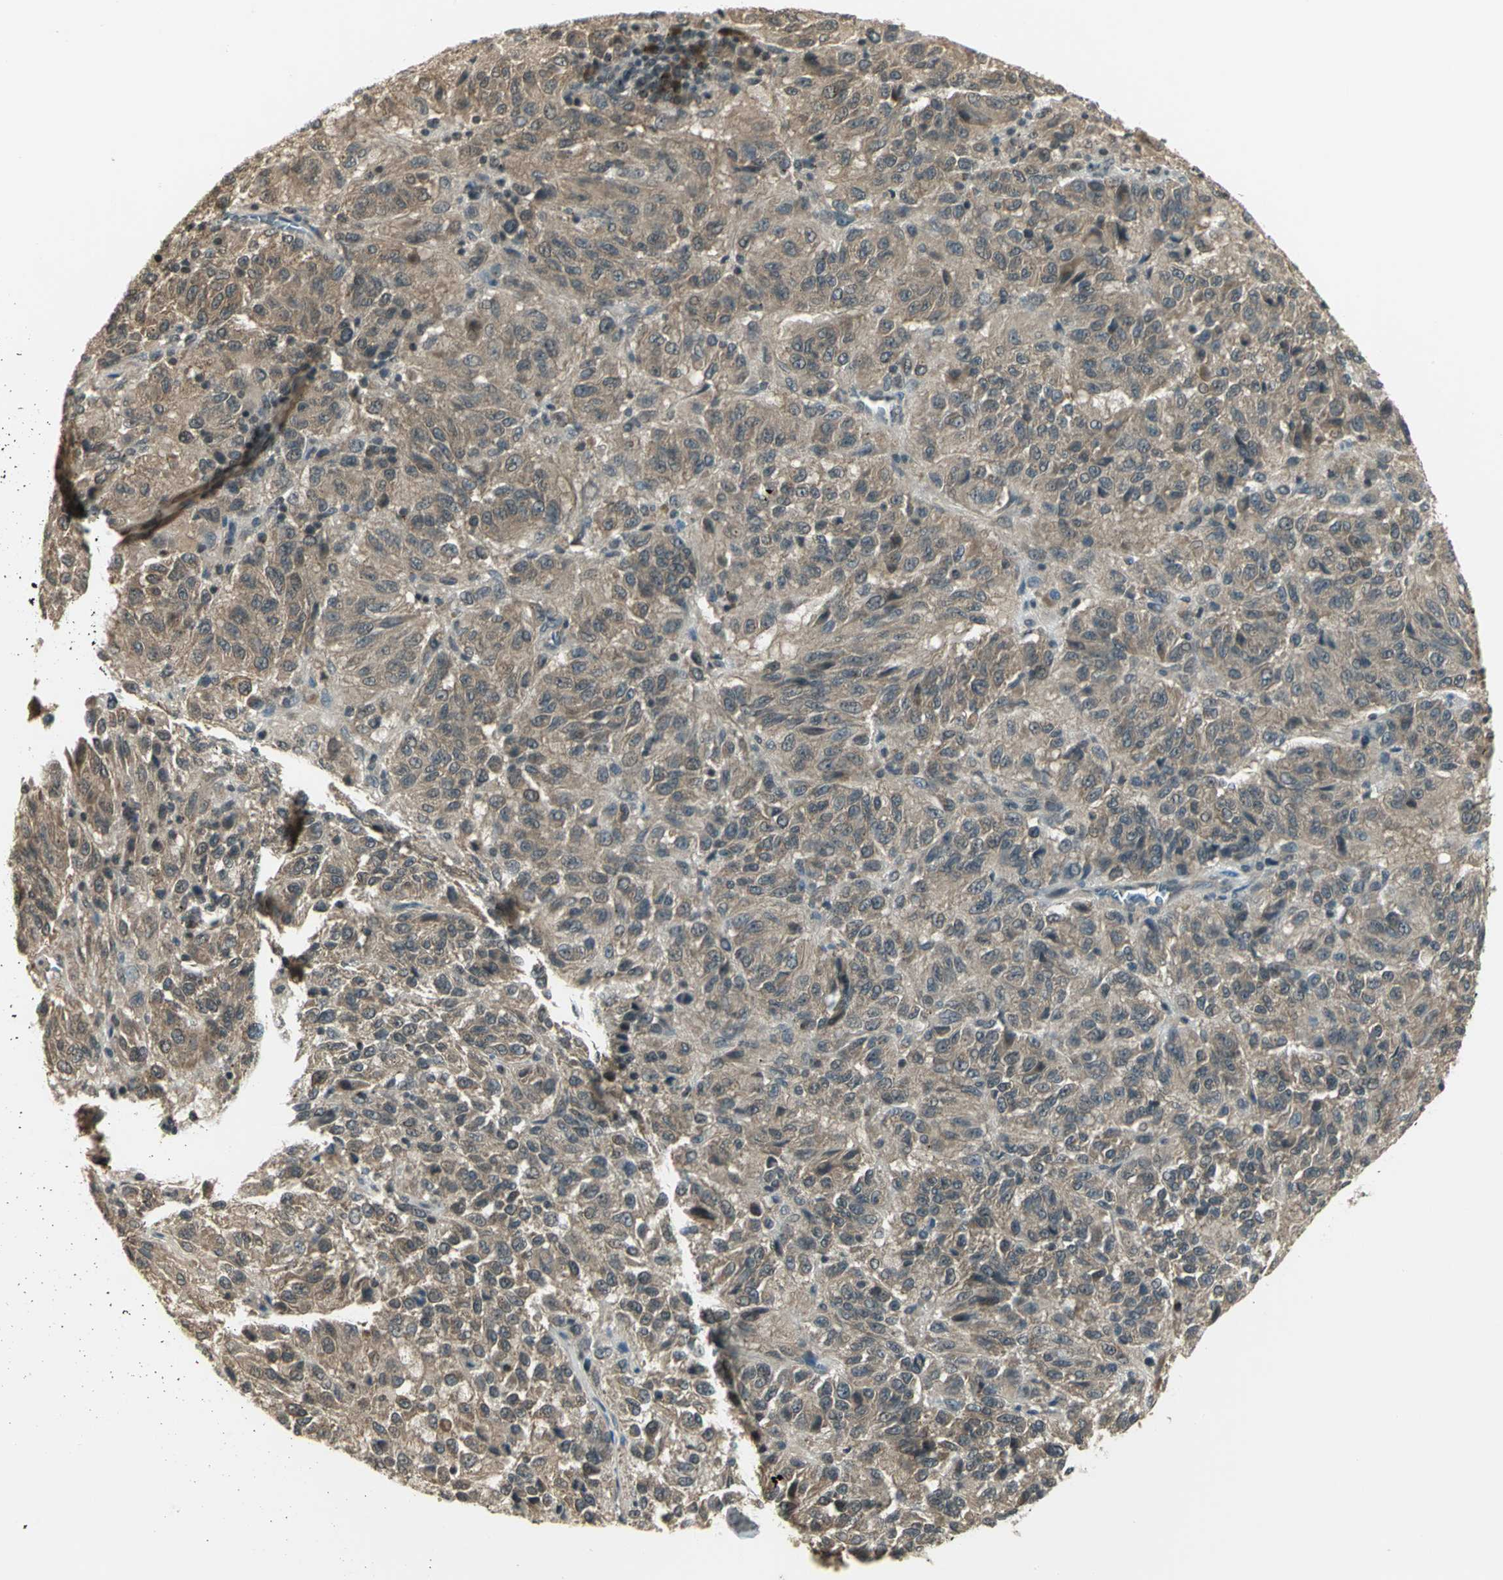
{"staining": {"intensity": "weak", "quantity": ">75%", "location": "cytoplasmic/membranous"}, "tissue": "melanoma", "cell_type": "Tumor cells", "image_type": "cancer", "snomed": [{"axis": "morphology", "description": "Malignant melanoma, Metastatic site"}, {"axis": "topography", "description": "Lung"}], "caption": "A high-resolution histopathology image shows IHC staining of malignant melanoma (metastatic site), which reveals weak cytoplasmic/membranous staining in about >75% of tumor cells.", "gene": "CDC34", "patient": {"sex": "male", "age": 64}}